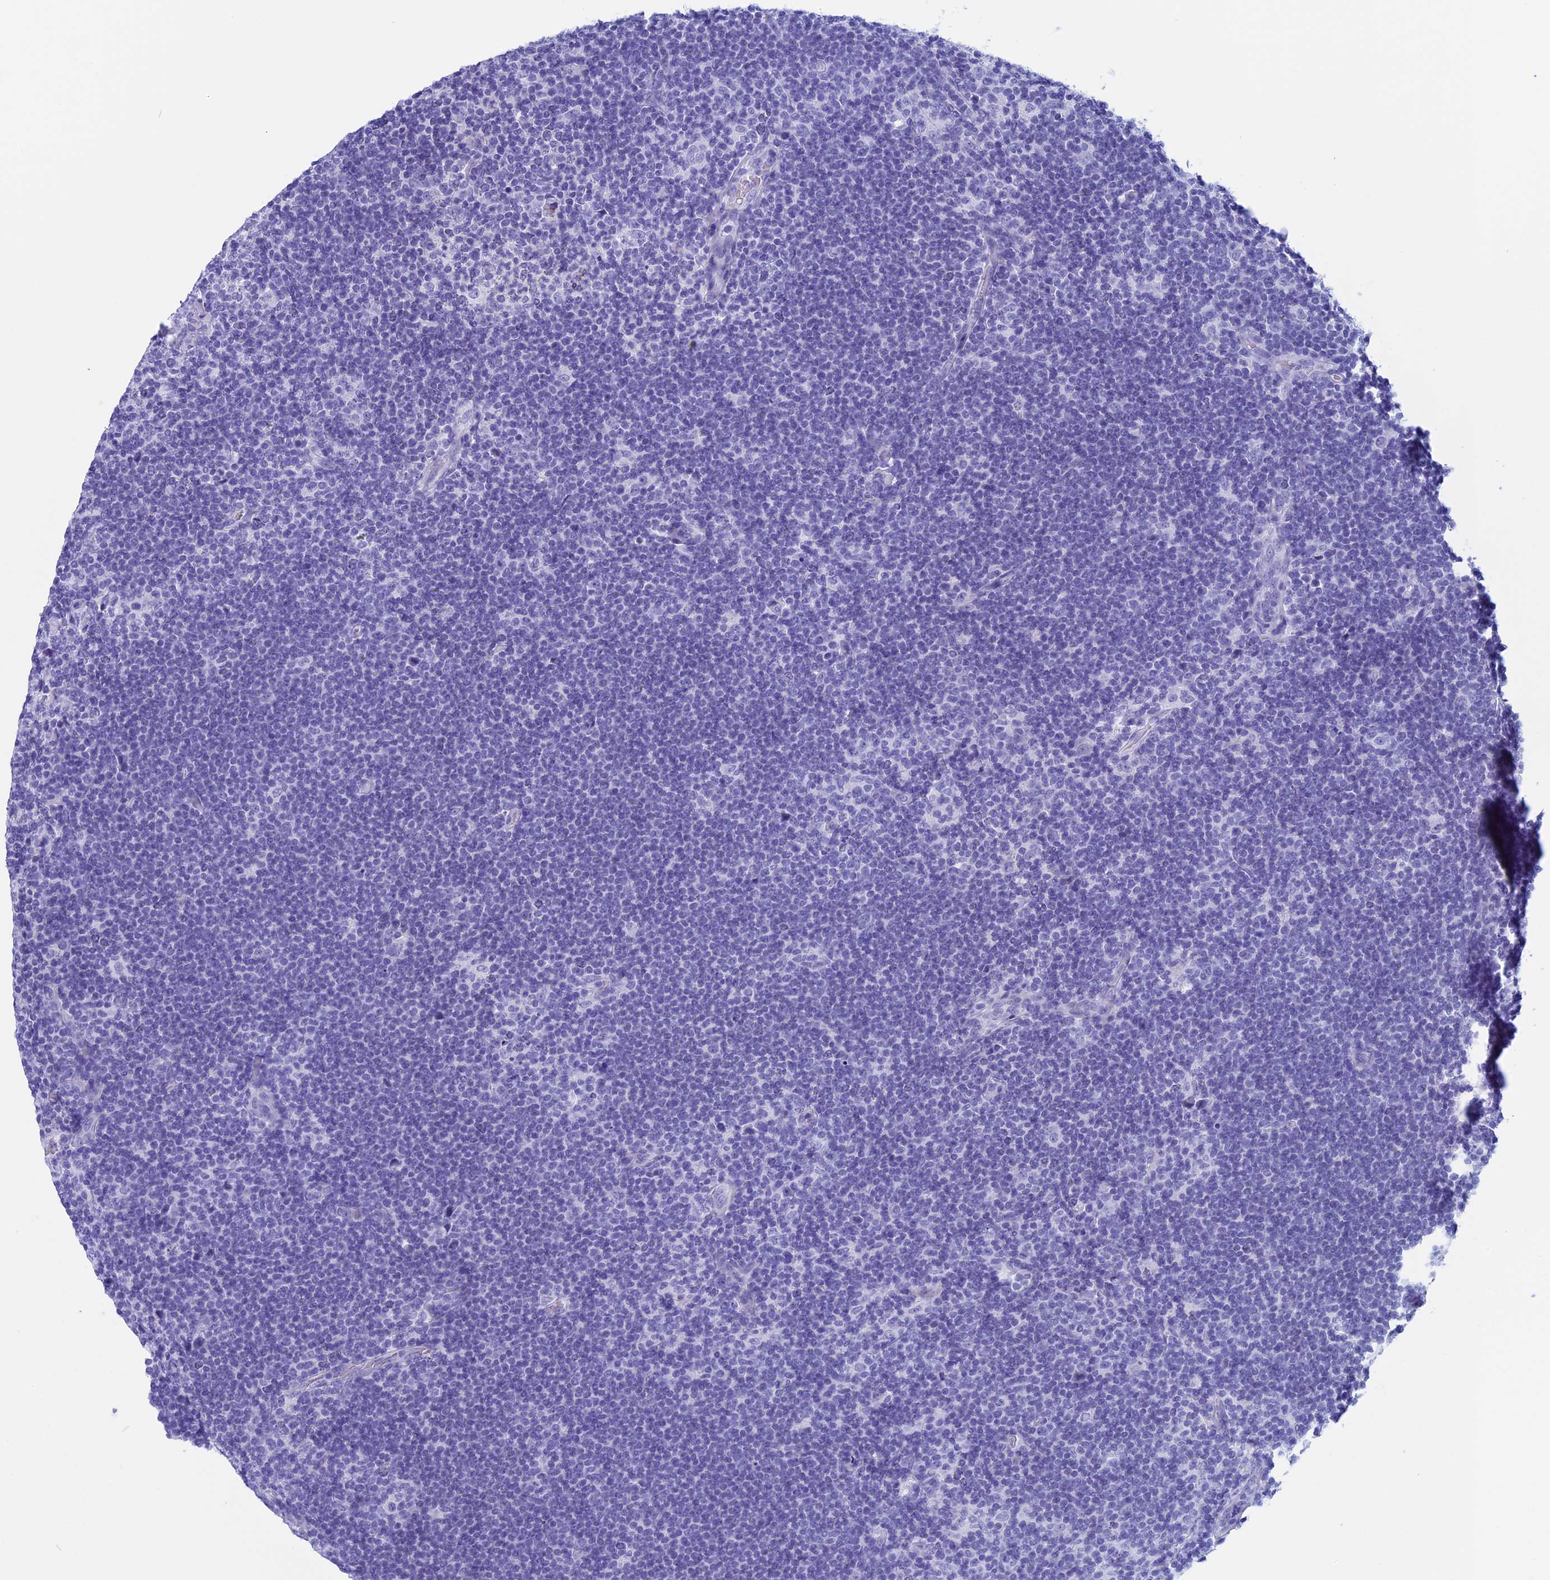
{"staining": {"intensity": "negative", "quantity": "none", "location": "none"}, "tissue": "lymphoma", "cell_type": "Tumor cells", "image_type": "cancer", "snomed": [{"axis": "morphology", "description": "Hodgkin's disease, NOS"}, {"axis": "topography", "description": "Lymph node"}], "caption": "This image is of lymphoma stained with immunohistochemistry to label a protein in brown with the nuclei are counter-stained blue. There is no expression in tumor cells.", "gene": "FAM169A", "patient": {"sex": "female", "age": 57}}